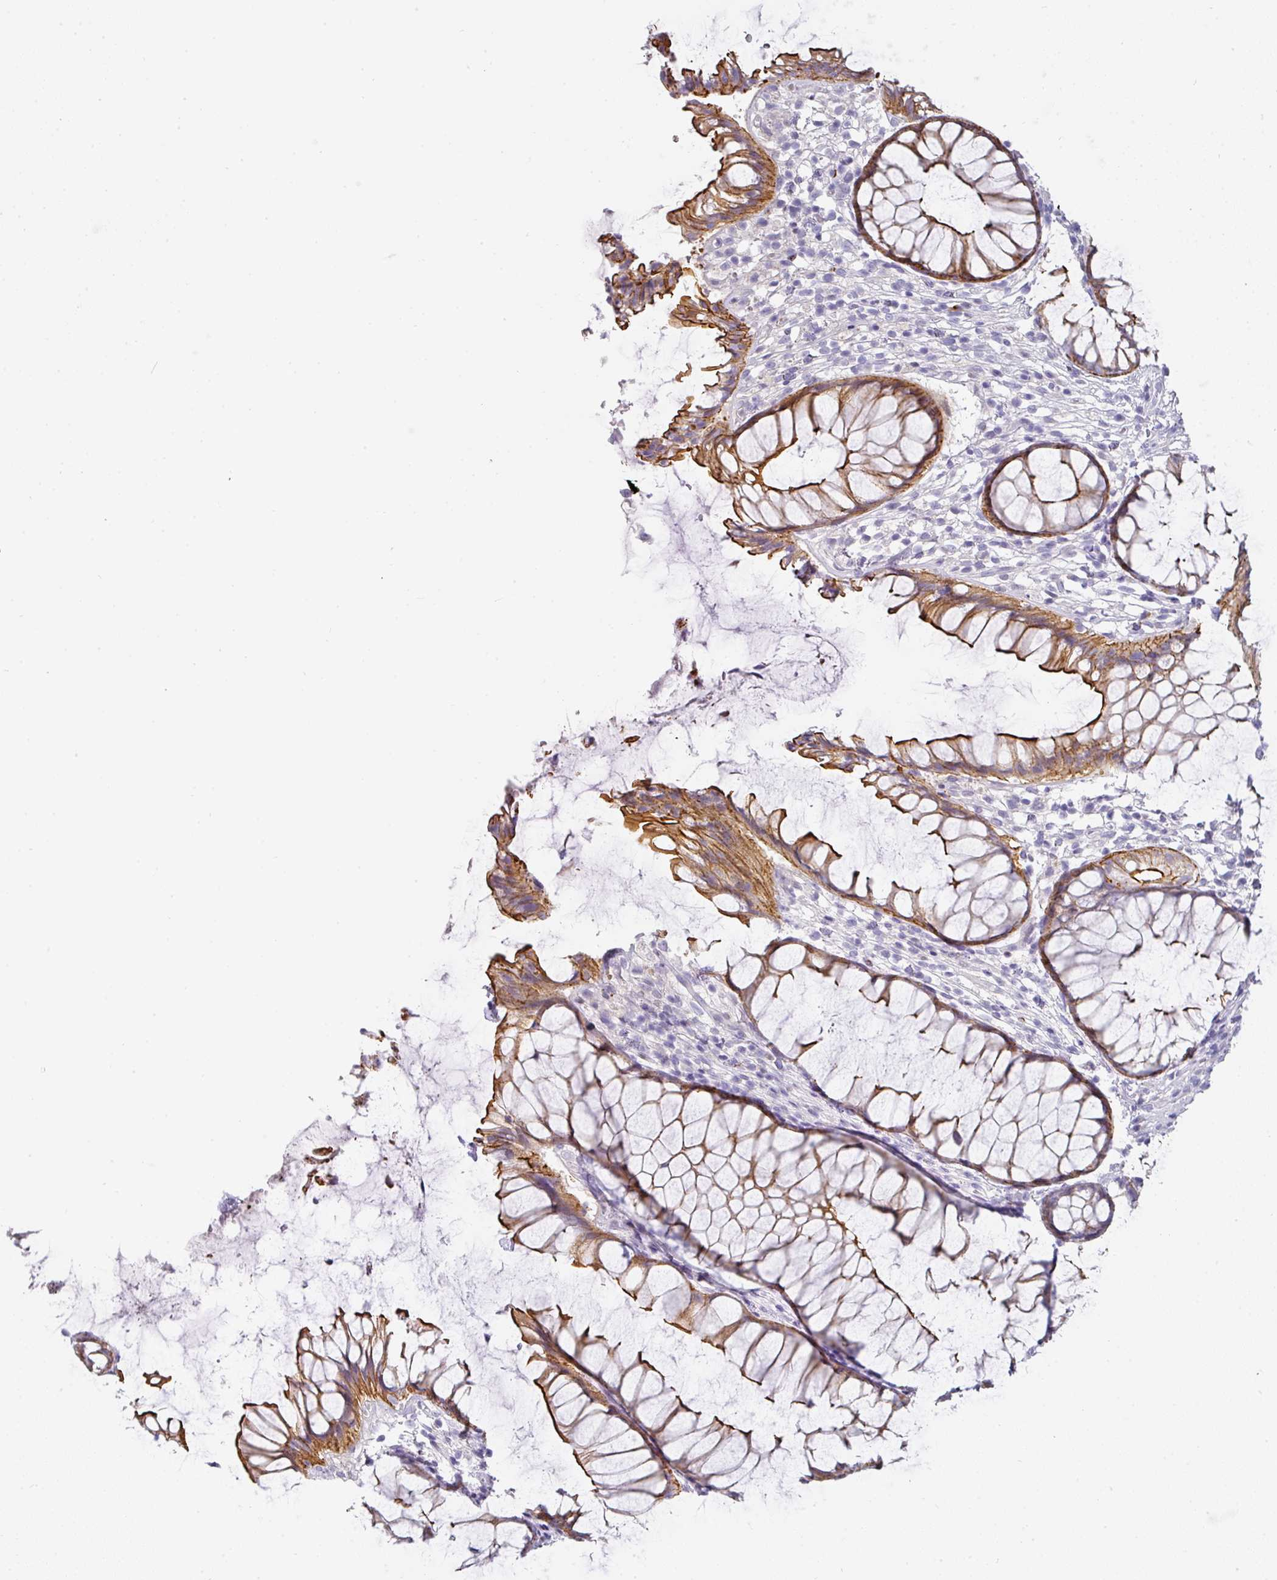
{"staining": {"intensity": "strong", "quantity": ">75%", "location": "cytoplasmic/membranous"}, "tissue": "rectum", "cell_type": "Glandular cells", "image_type": "normal", "snomed": [{"axis": "morphology", "description": "Normal tissue, NOS"}, {"axis": "topography", "description": "Smooth muscle"}, {"axis": "topography", "description": "Rectum"}], "caption": "An image of rectum stained for a protein exhibits strong cytoplasmic/membranous brown staining in glandular cells. (DAB (3,3'-diaminobenzidine) IHC, brown staining for protein, blue staining for nuclei).", "gene": "ANKRD29", "patient": {"sex": "male", "age": 53}}